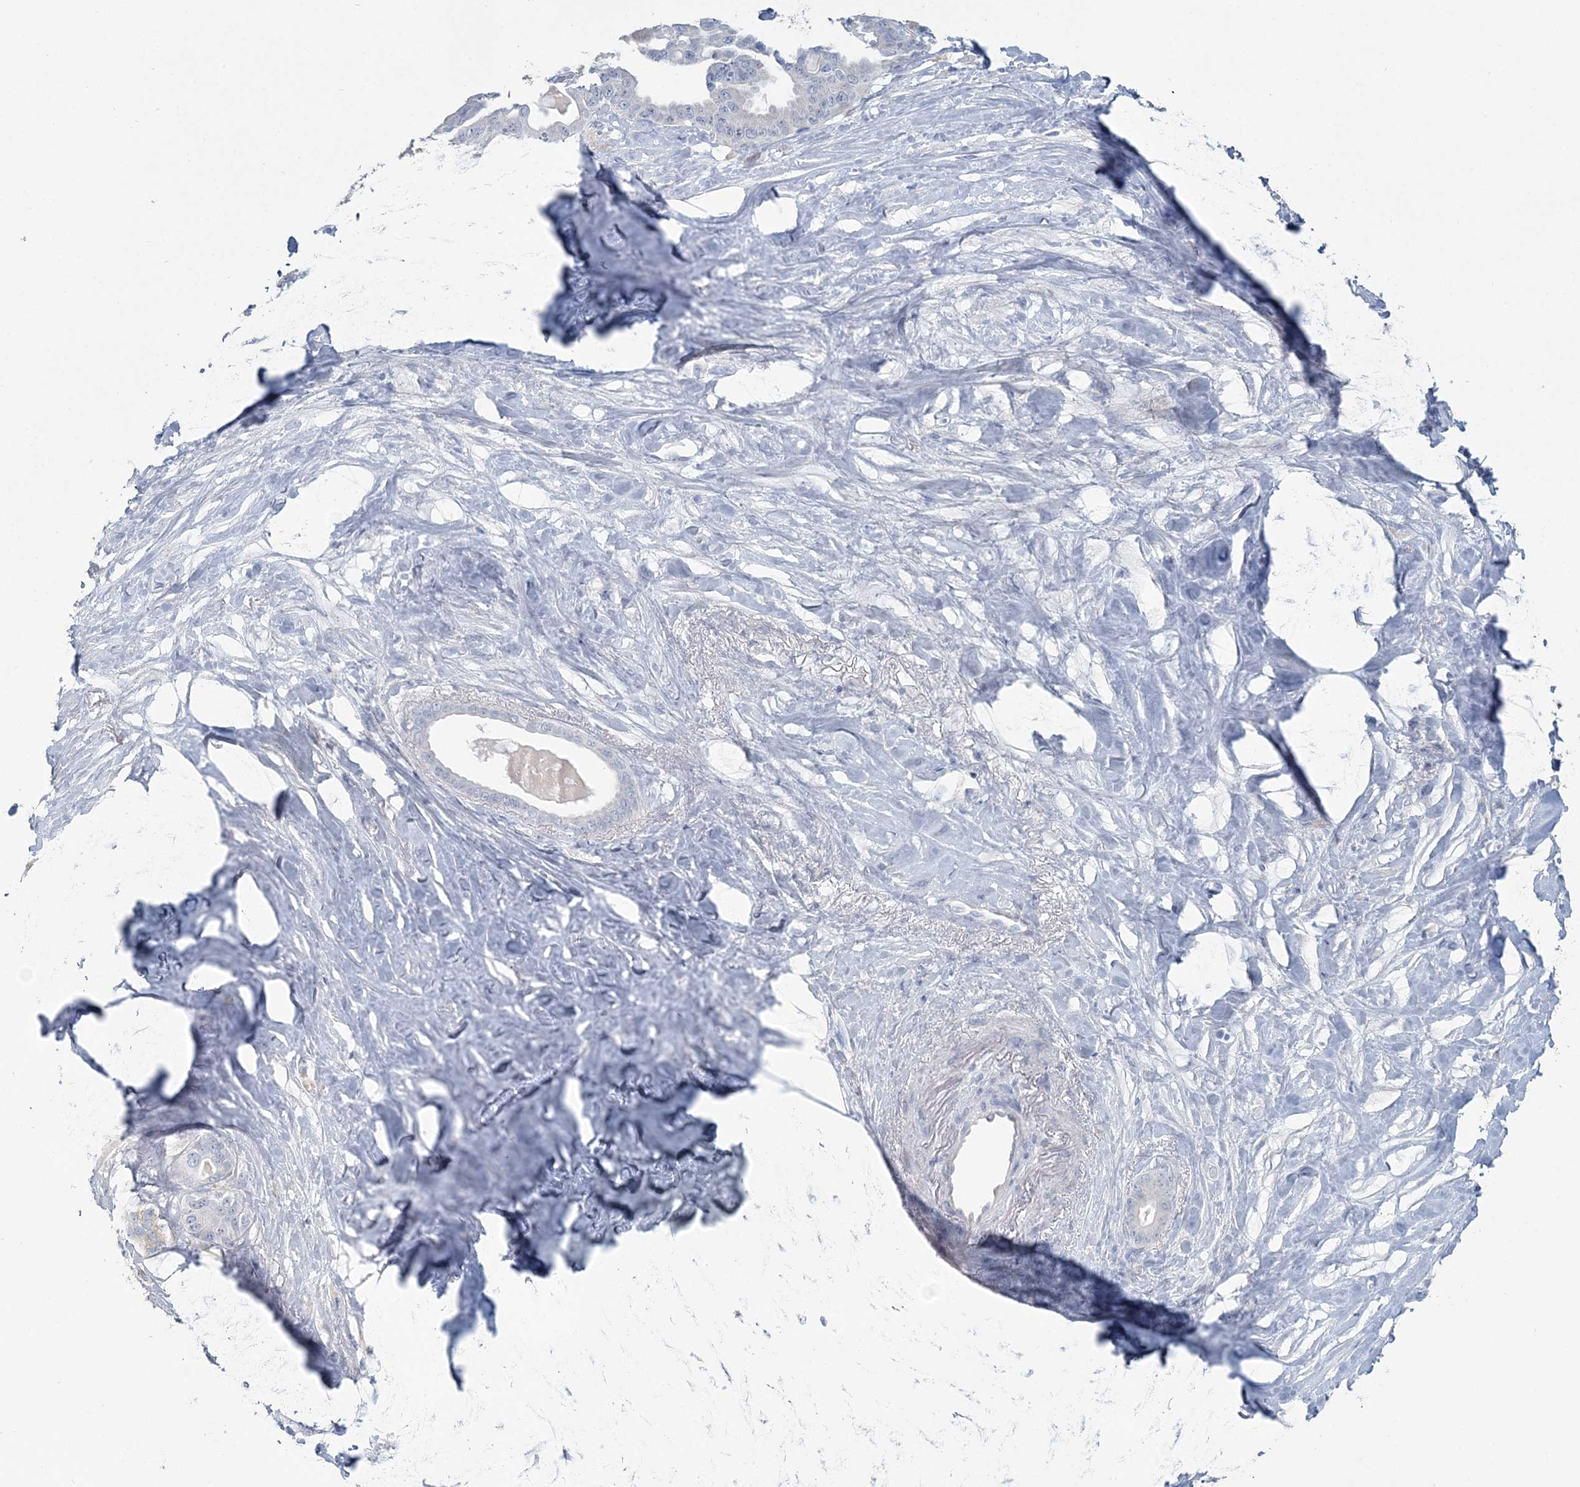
{"staining": {"intensity": "negative", "quantity": "none", "location": "none"}, "tissue": "pancreatic cancer", "cell_type": "Tumor cells", "image_type": "cancer", "snomed": [{"axis": "morphology", "description": "Adenocarcinoma, NOS"}, {"axis": "topography", "description": "Pancreas"}], "caption": "Immunohistochemical staining of human pancreatic adenocarcinoma displays no significant staining in tumor cells.", "gene": "CMBL", "patient": {"sex": "male", "age": 63}}